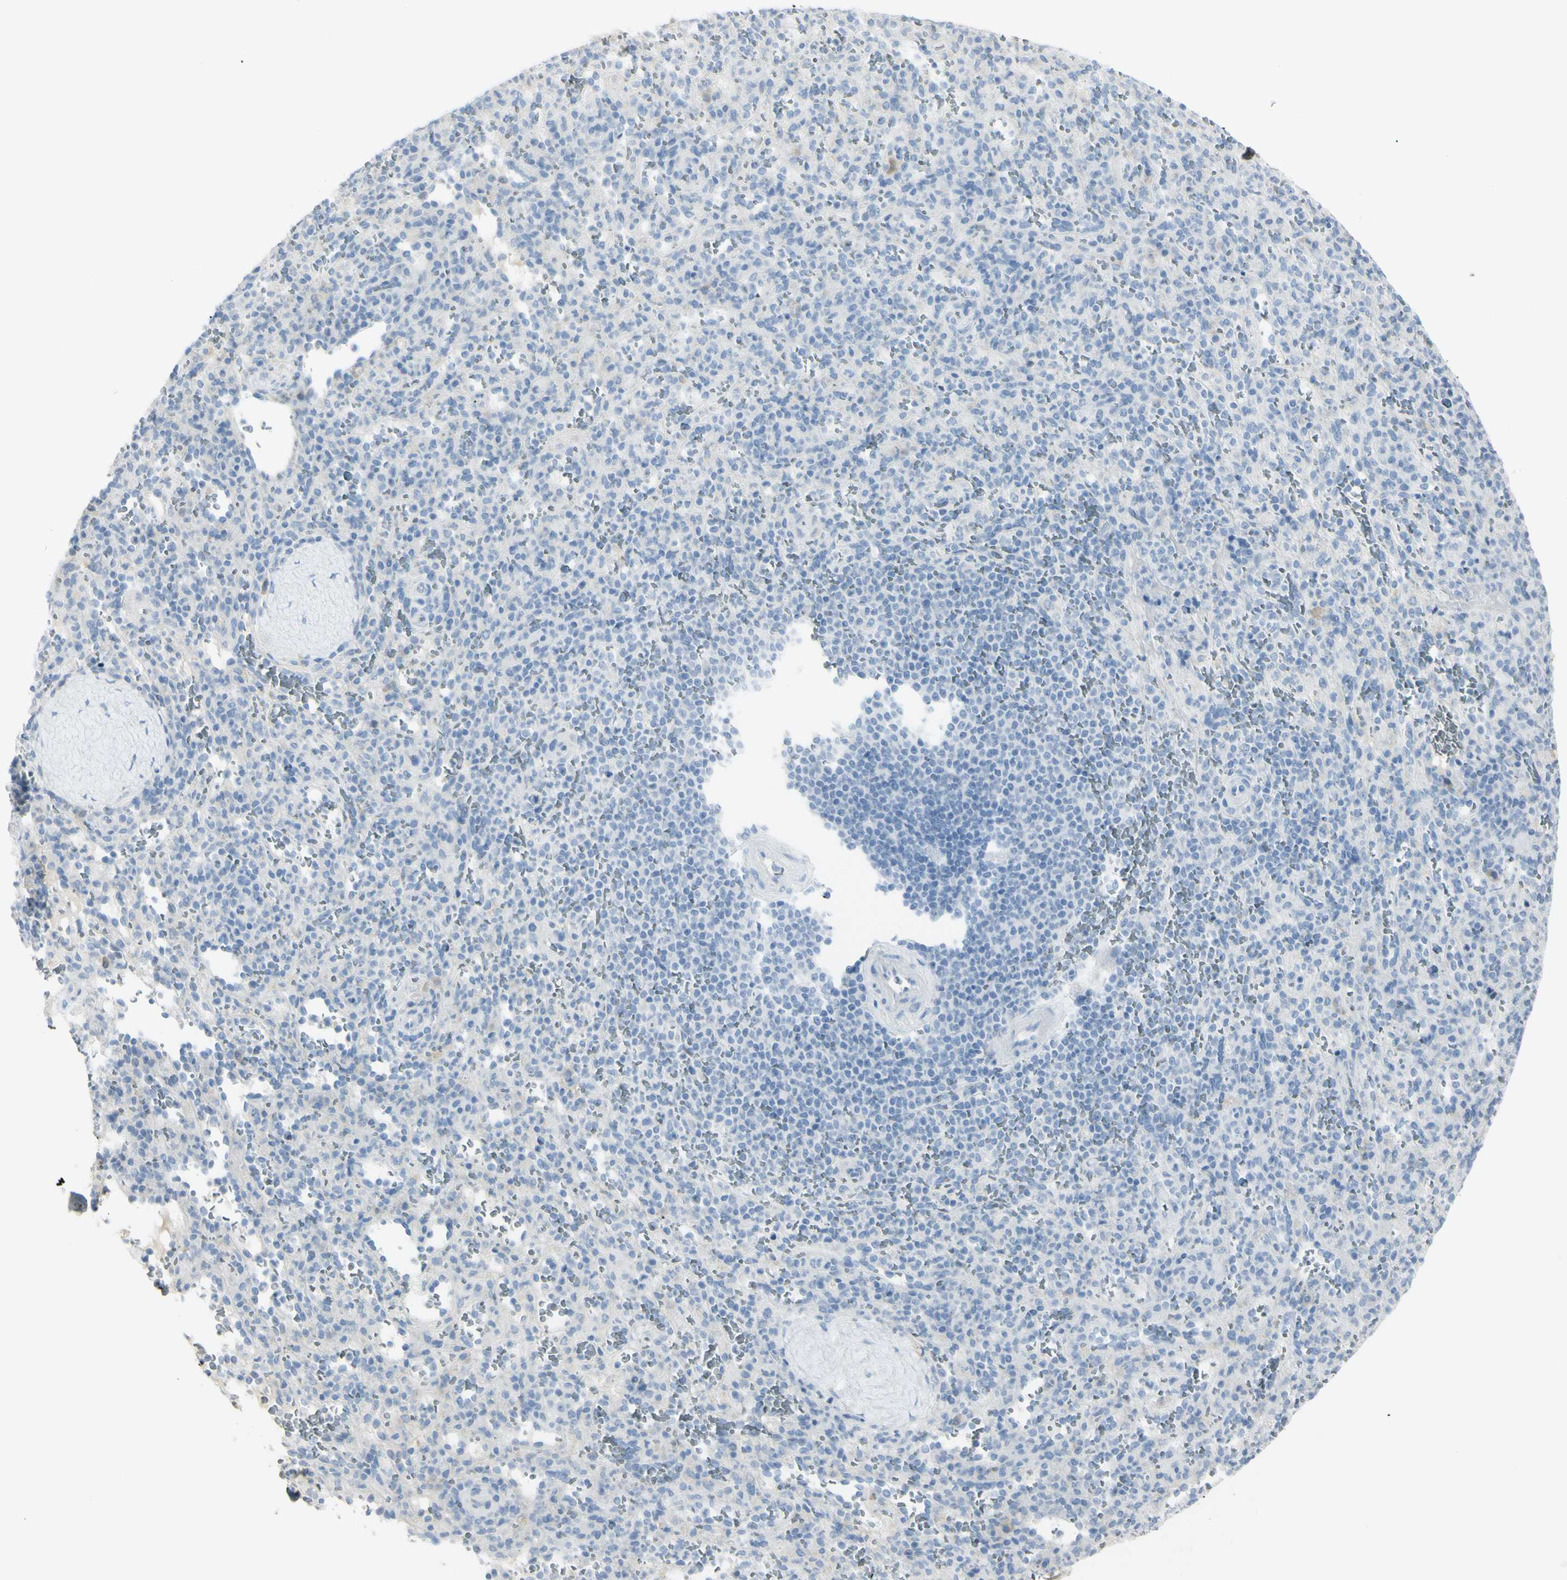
{"staining": {"intensity": "negative", "quantity": "none", "location": "none"}, "tissue": "spleen", "cell_type": "Cells in red pulp", "image_type": "normal", "snomed": [{"axis": "morphology", "description": "Normal tissue, NOS"}, {"axis": "topography", "description": "Spleen"}], "caption": "Cells in red pulp show no significant protein expression in unremarkable spleen. (Brightfield microscopy of DAB IHC at high magnification).", "gene": "PIP", "patient": {"sex": "male", "age": 36}}